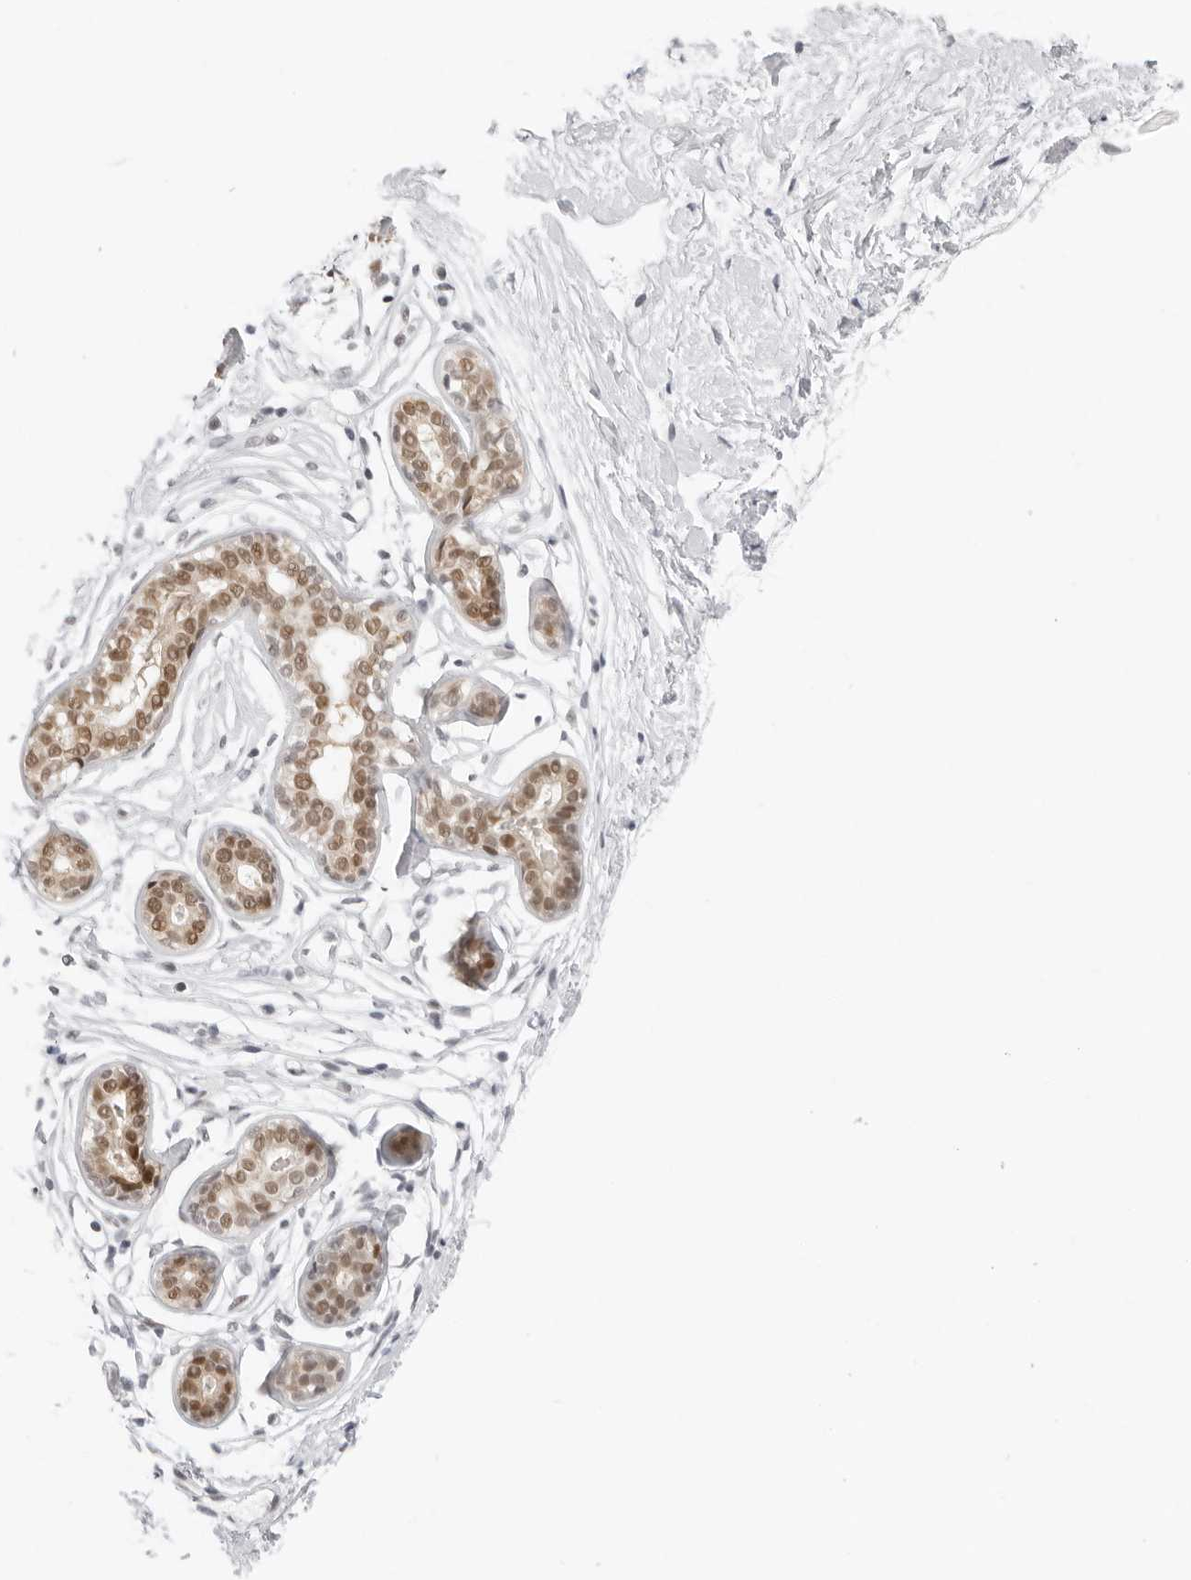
{"staining": {"intensity": "negative", "quantity": "none", "location": "none"}, "tissue": "breast", "cell_type": "Adipocytes", "image_type": "normal", "snomed": [{"axis": "morphology", "description": "Normal tissue, NOS"}, {"axis": "topography", "description": "Breast"}], "caption": "IHC photomicrograph of normal breast stained for a protein (brown), which demonstrates no staining in adipocytes. Brightfield microscopy of immunohistochemistry stained with DAB (3,3'-diaminobenzidine) (brown) and hematoxylin (blue), captured at high magnification.", "gene": "MSH6", "patient": {"sex": "female", "age": 23}}